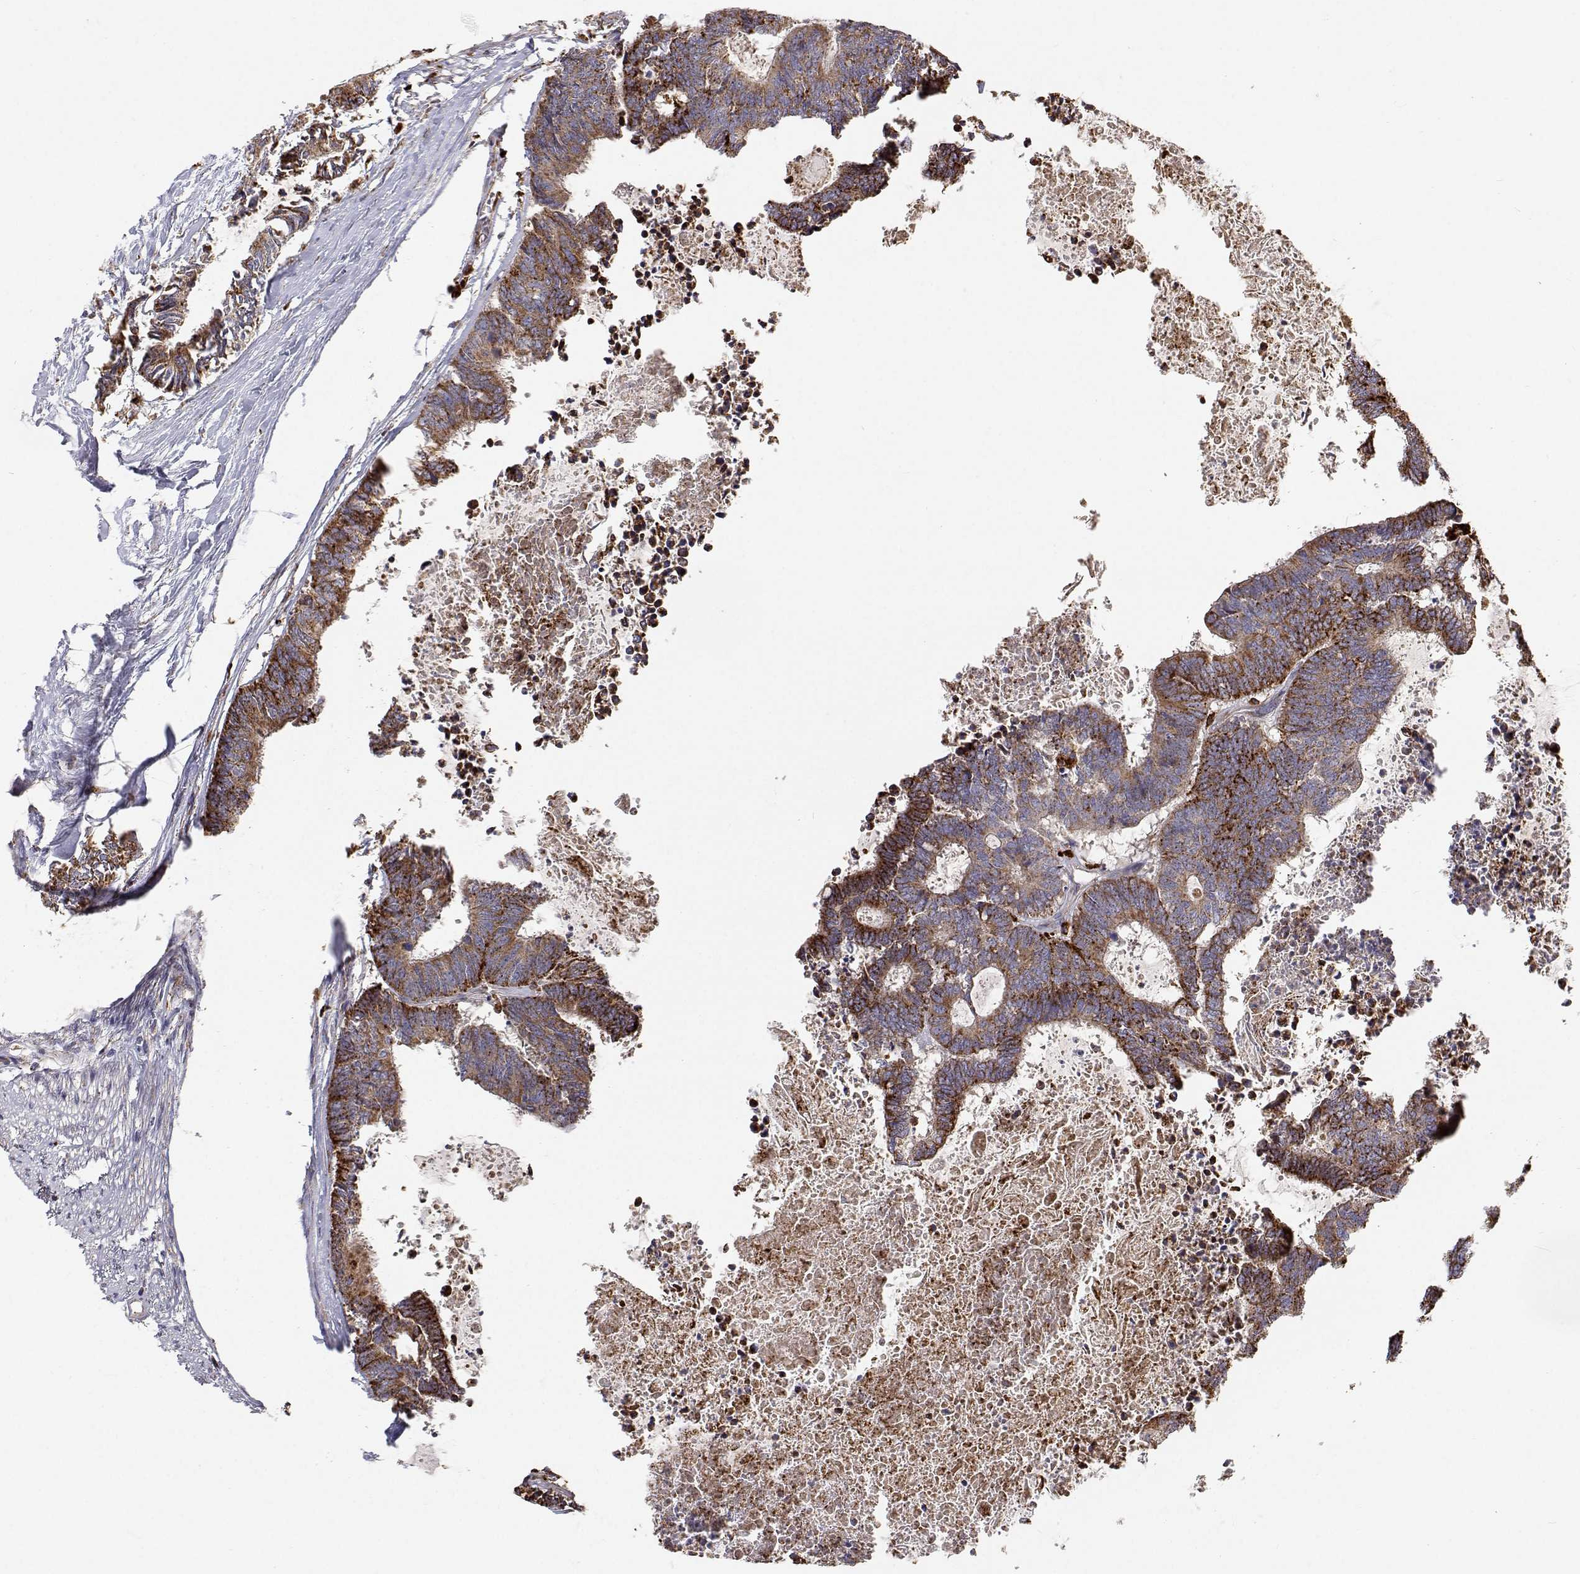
{"staining": {"intensity": "moderate", "quantity": ">75%", "location": "cytoplasmic/membranous"}, "tissue": "colorectal cancer", "cell_type": "Tumor cells", "image_type": "cancer", "snomed": [{"axis": "morphology", "description": "Adenocarcinoma, NOS"}, {"axis": "topography", "description": "Colon"}, {"axis": "topography", "description": "Rectum"}], "caption": "Immunohistochemical staining of human colorectal cancer (adenocarcinoma) demonstrates medium levels of moderate cytoplasmic/membranous protein expression in about >75% of tumor cells.", "gene": "SPICE1", "patient": {"sex": "male", "age": 57}}